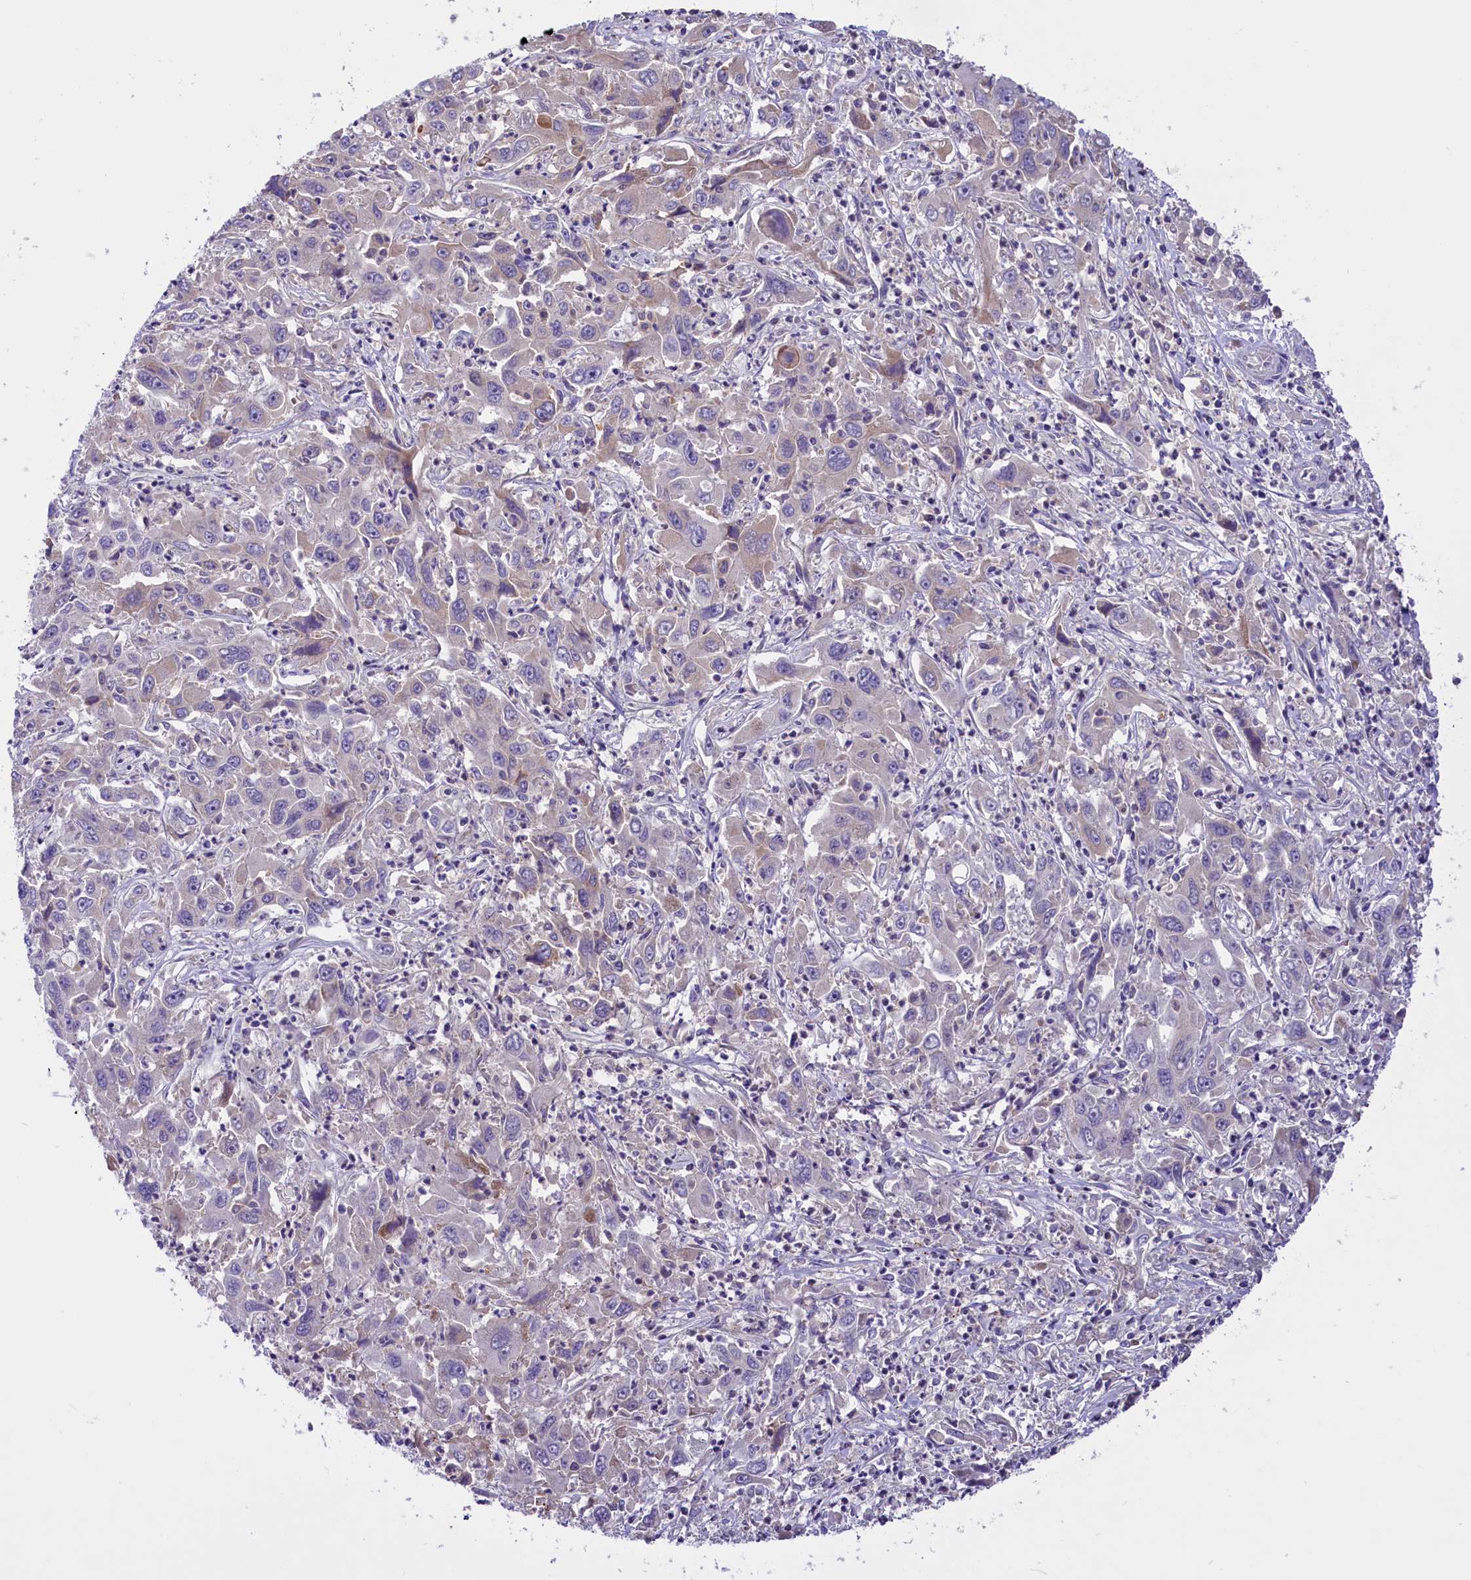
{"staining": {"intensity": "negative", "quantity": "none", "location": "none"}, "tissue": "liver cancer", "cell_type": "Tumor cells", "image_type": "cancer", "snomed": [{"axis": "morphology", "description": "Carcinoma, Hepatocellular, NOS"}, {"axis": "topography", "description": "Liver"}], "caption": "High power microscopy photomicrograph of an IHC photomicrograph of liver cancer (hepatocellular carcinoma), revealing no significant expression in tumor cells.", "gene": "DNAJB9", "patient": {"sex": "male", "age": 63}}